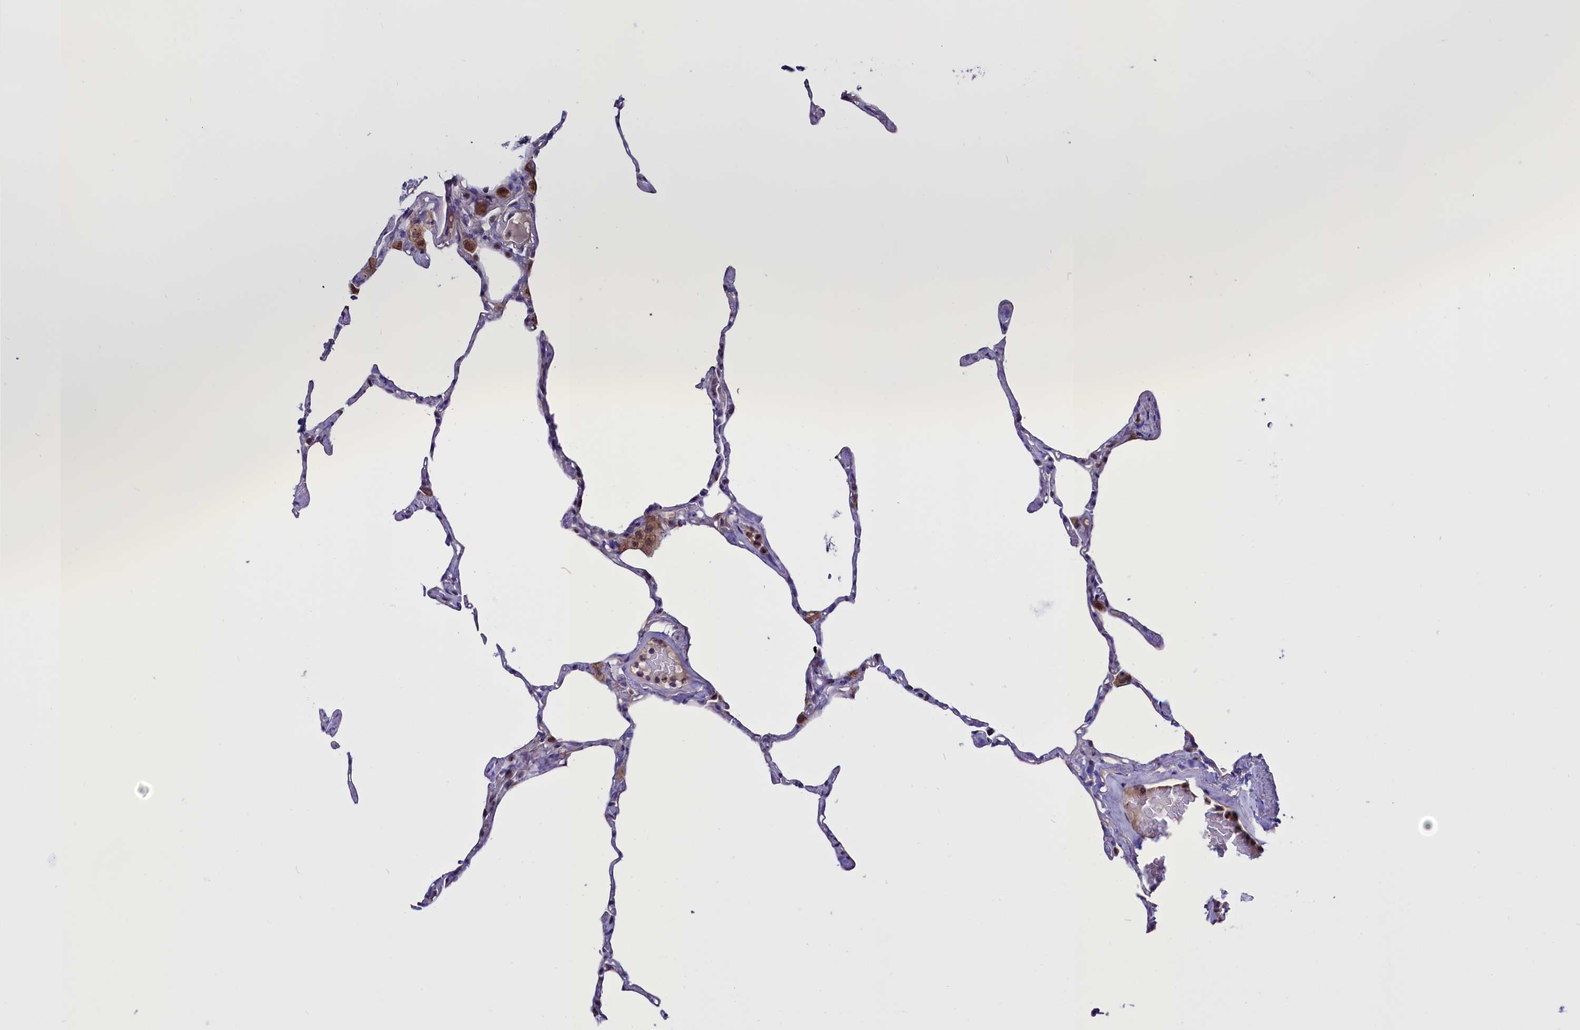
{"staining": {"intensity": "negative", "quantity": "none", "location": "none"}, "tissue": "lung", "cell_type": "Alveolar cells", "image_type": "normal", "snomed": [{"axis": "morphology", "description": "Normal tissue, NOS"}, {"axis": "topography", "description": "Lung"}], "caption": "Immunohistochemical staining of benign human lung displays no significant expression in alveolar cells. (IHC, brightfield microscopy, high magnification).", "gene": "PDILT", "patient": {"sex": "male", "age": 65}}